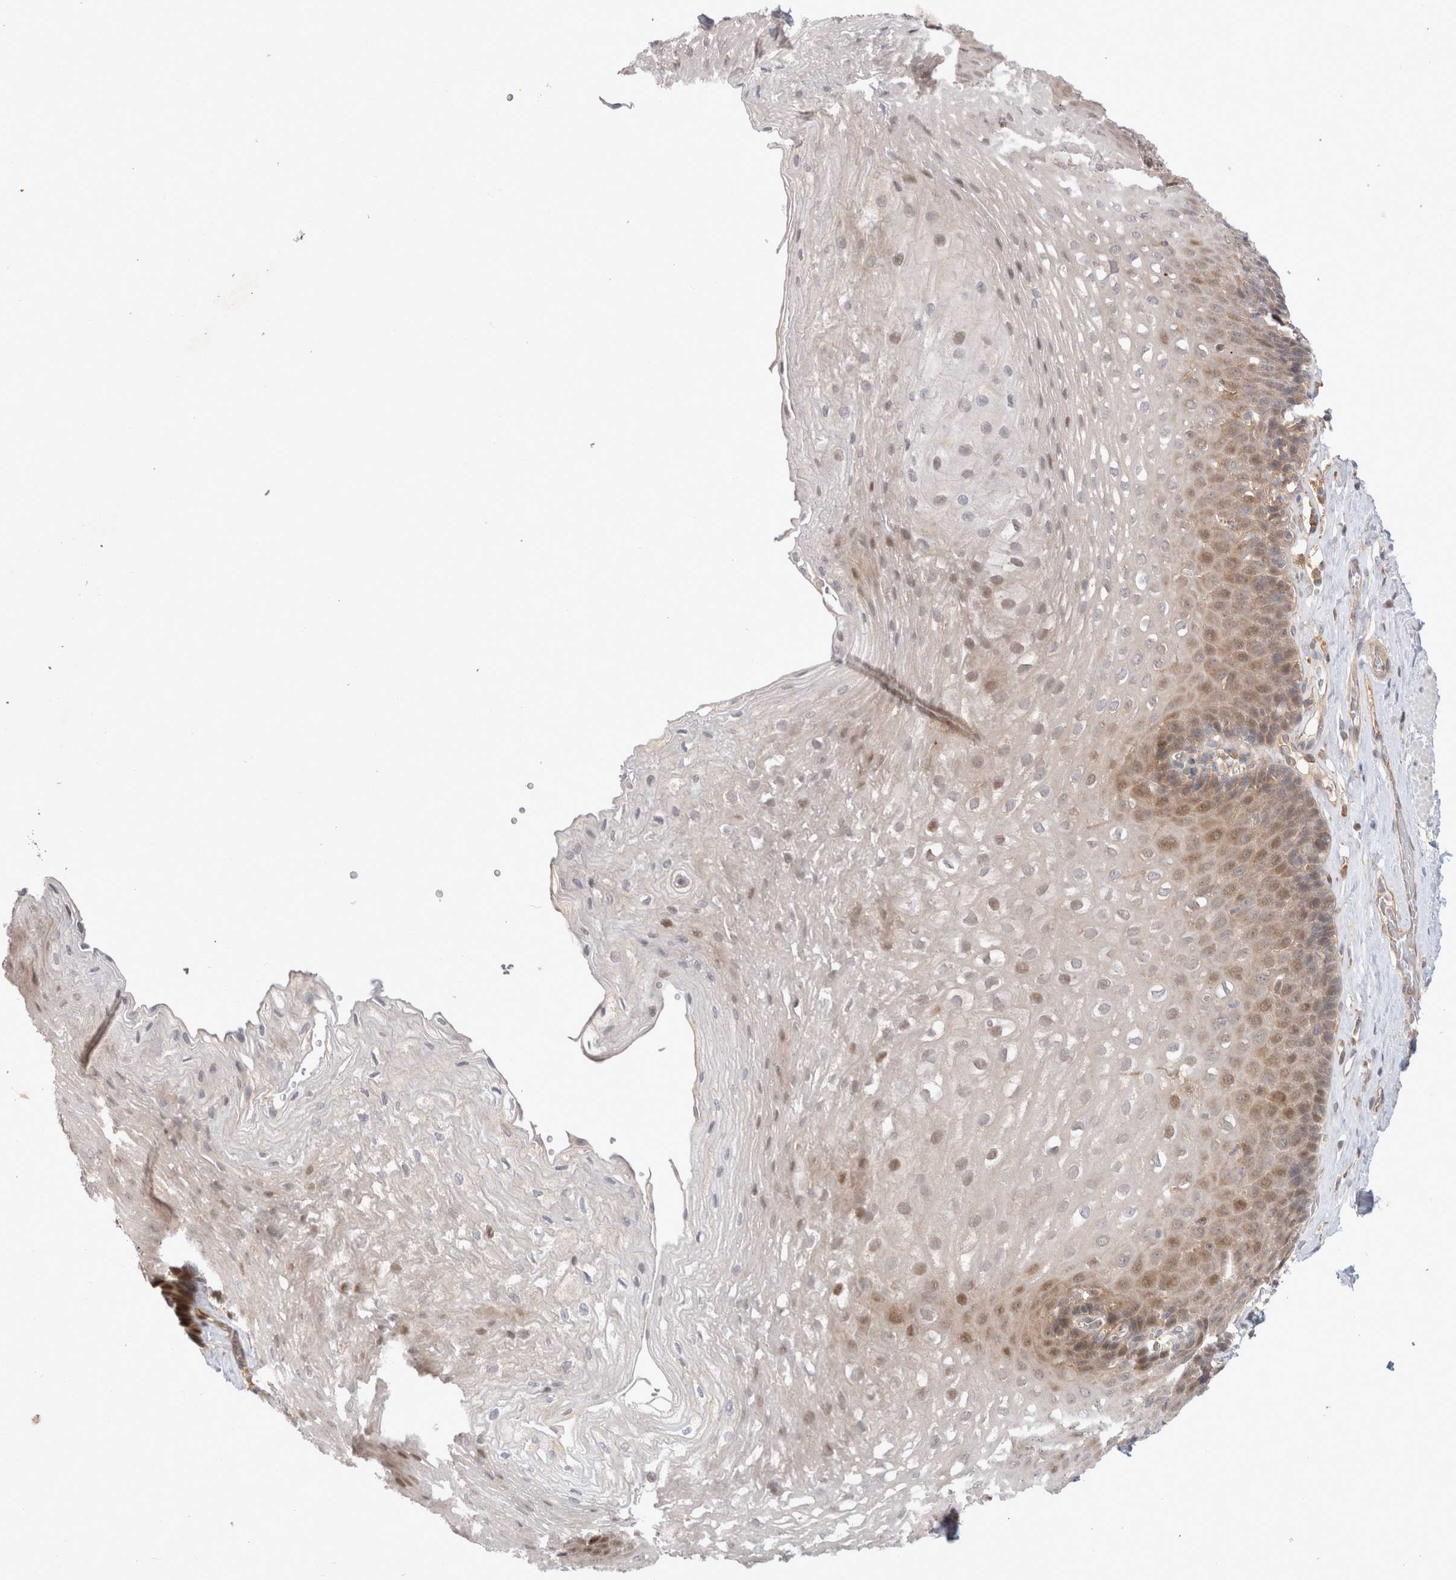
{"staining": {"intensity": "weak", "quantity": "25%-75%", "location": "cytoplasmic/membranous,nuclear"}, "tissue": "esophagus", "cell_type": "Squamous epithelial cells", "image_type": "normal", "snomed": [{"axis": "morphology", "description": "Normal tissue, NOS"}, {"axis": "topography", "description": "Esophagus"}], "caption": "IHC micrograph of benign esophagus stained for a protein (brown), which shows low levels of weak cytoplasmic/membranous,nuclear expression in approximately 25%-75% of squamous epithelial cells.", "gene": "HTT", "patient": {"sex": "female", "age": 66}}